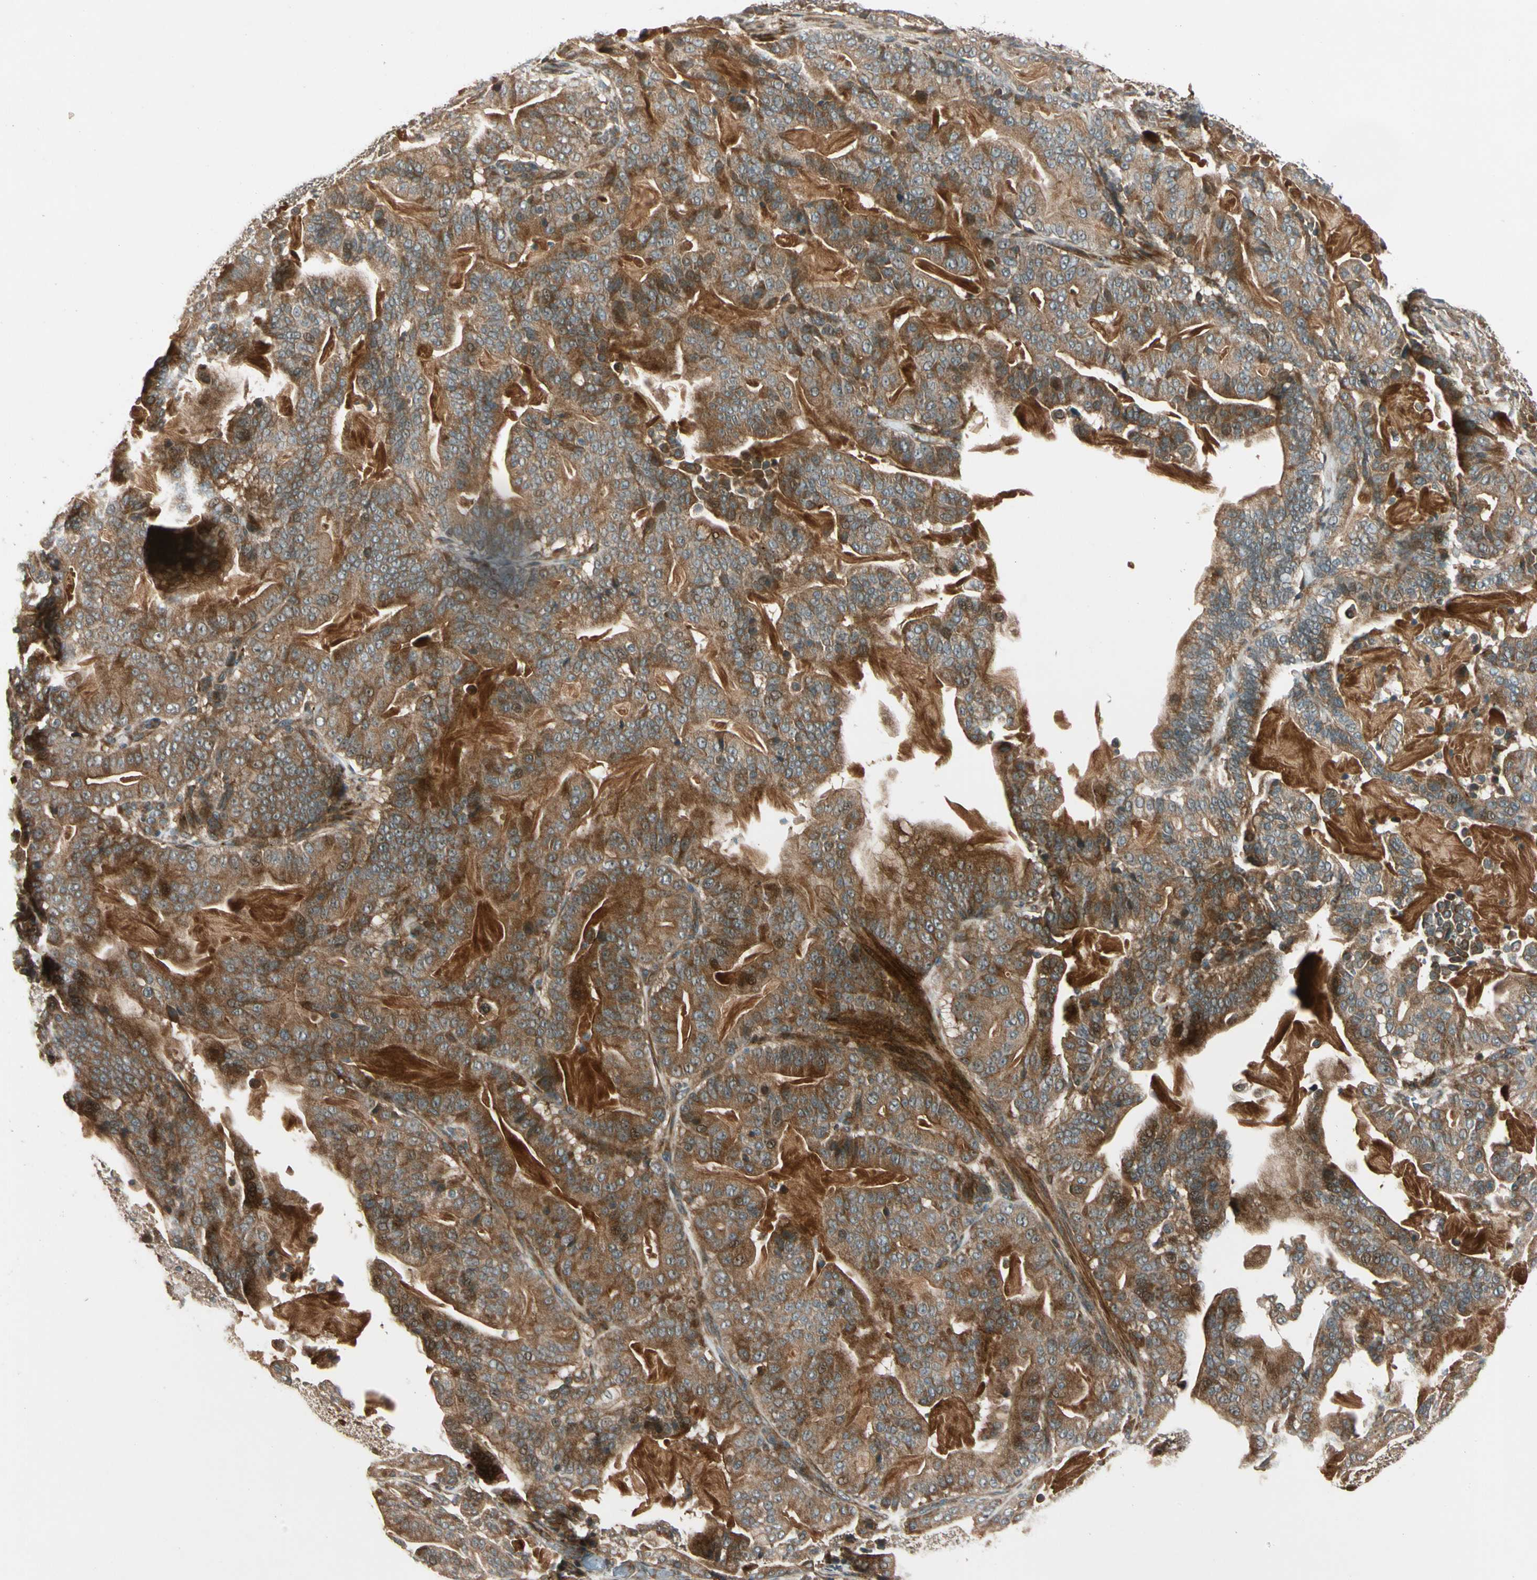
{"staining": {"intensity": "strong", "quantity": ">75%", "location": "cytoplasmic/membranous"}, "tissue": "pancreatic cancer", "cell_type": "Tumor cells", "image_type": "cancer", "snomed": [{"axis": "morphology", "description": "Adenocarcinoma, NOS"}, {"axis": "topography", "description": "Pancreas"}], "caption": "Pancreatic cancer (adenocarcinoma) stained with immunohistochemistry exhibits strong cytoplasmic/membranous staining in about >75% of tumor cells.", "gene": "ACVR1C", "patient": {"sex": "male", "age": 63}}